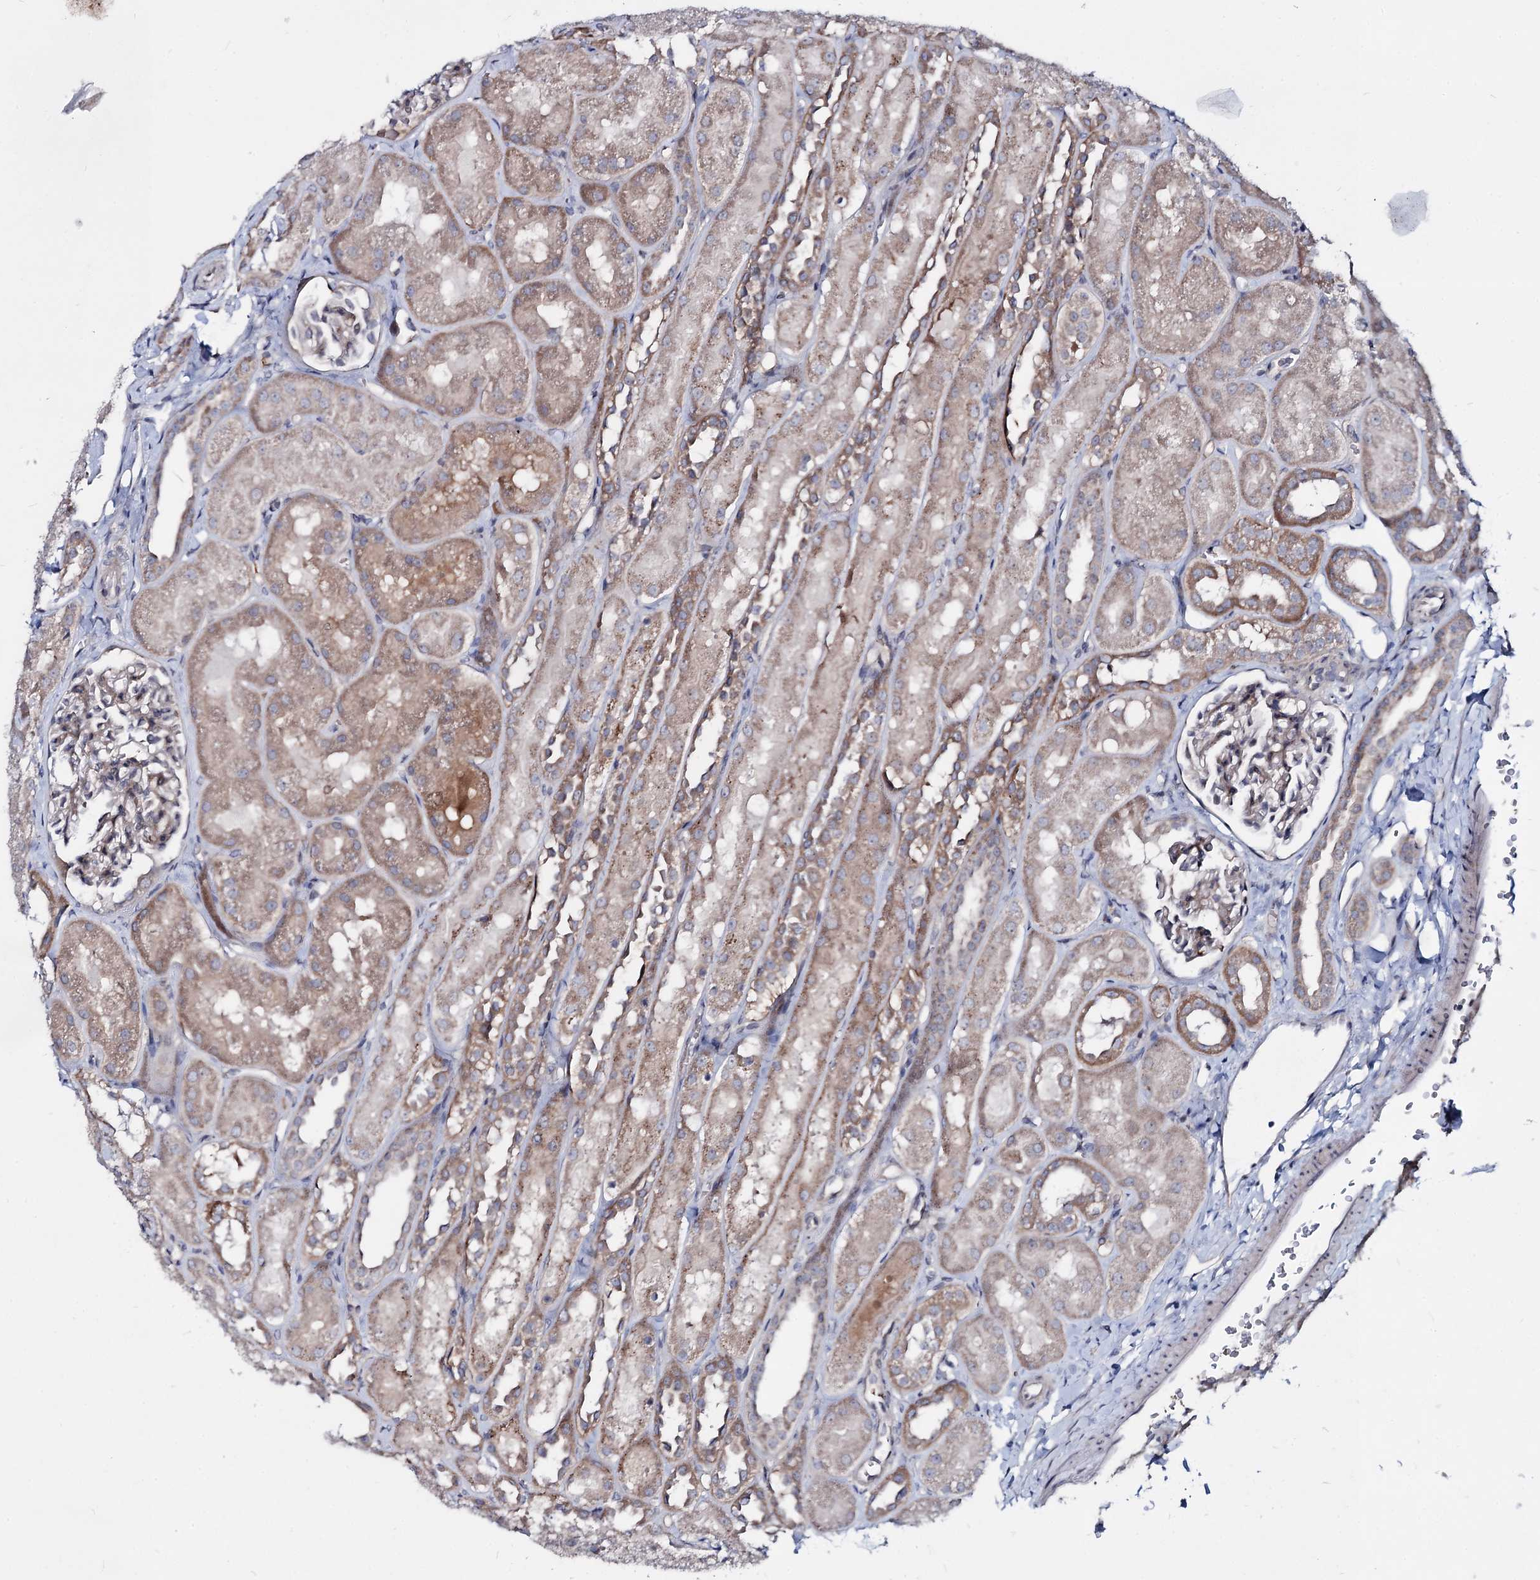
{"staining": {"intensity": "weak", "quantity": ">75%", "location": "cytoplasmic/membranous"}, "tissue": "kidney", "cell_type": "Cells in glomeruli", "image_type": "normal", "snomed": [{"axis": "morphology", "description": "Normal tissue, NOS"}, {"axis": "topography", "description": "Kidney"}, {"axis": "topography", "description": "Urinary bladder"}], "caption": "Brown immunohistochemical staining in benign kidney shows weak cytoplasmic/membranous staining in about >75% of cells in glomeruli.", "gene": "RNF6", "patient": {"sex": "male", "age": 16}}